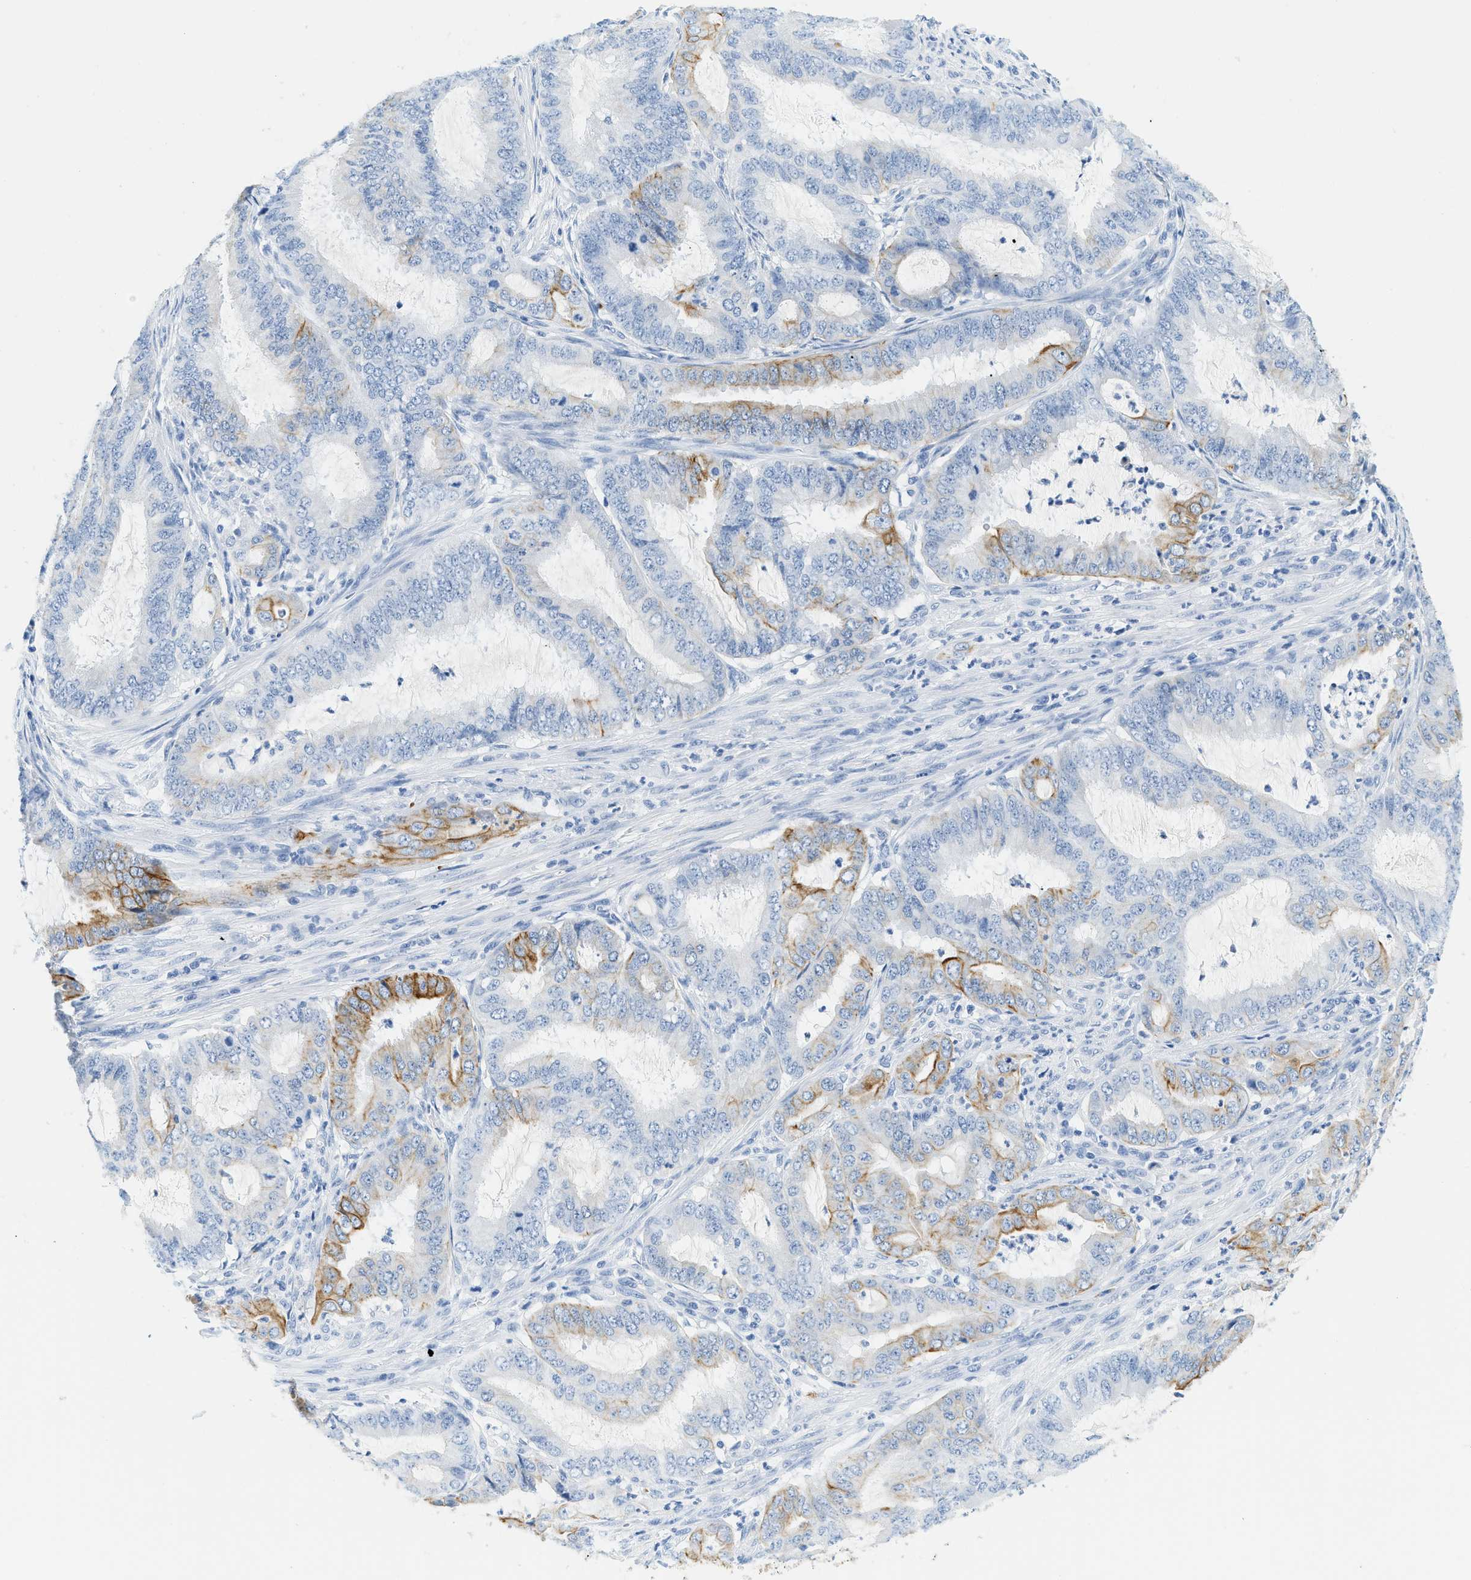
{"staining": {"intensity": "moderate", "quantity": "<25%", "location": "cytoplasmic/membranous"}, "tissue": "endometrial cancer", "cell_type": "Tumor cells", "image_type": "cancer", "snomed": [{"axis": "morphology", "description": "Adenocarcinoma, NOS"}, {"axis": "topography", "description": "Endometrium"}], "caption": "Immunohistochemistry (IHC) (DAB) staining of endometrial adenocarcinoma reveals moderate cytoplasmic/membranous protein staining in approximately <25% of tumor cells.", "gene": "STXBP2", "patient": {"sex": "female", "age": 70}}